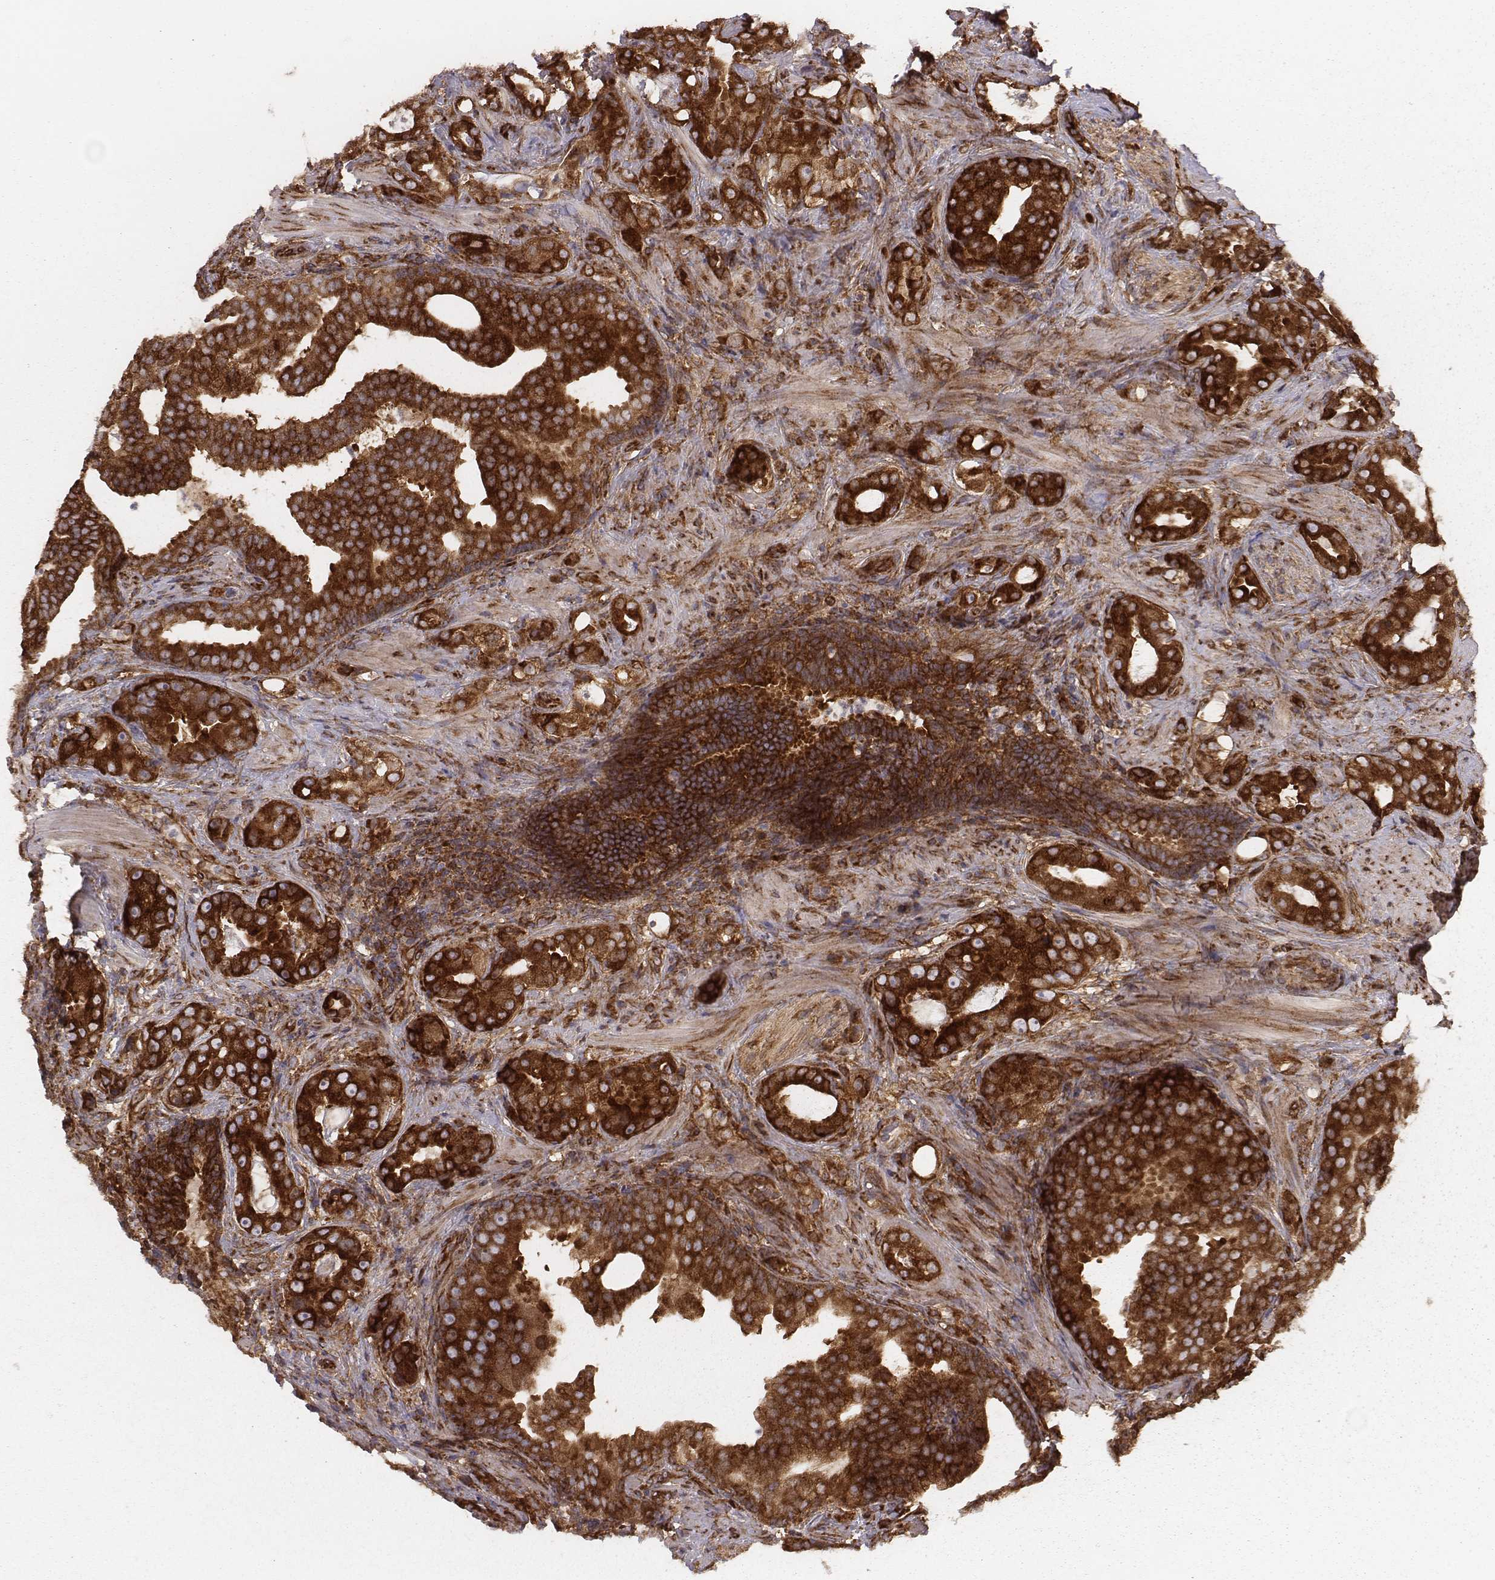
{"staining": {"intensity": "strong", "quantity": ">75%", "location": "cytoplasmic/membranous"}, "tissue": "prostate cancer", "cell_type": "Tumor cells", "image_type": "cancer", "snomed": [{"axis": "morphology", "description": "Adenocarcinoma, NOS"}, {"axis": "topography", "description": "Prostate"}], "caption": "Immunohistochemistry (IHC) photomicrograph of human prostate cancer (adenocarcinoma) stained for a protein (brown), which demonstrates high levels of strong cytoplasmic/membranous positivity in about >75% of tumor cells.", "gene": "TXLNA", "patient": {"sex": "male", "age": 57}}